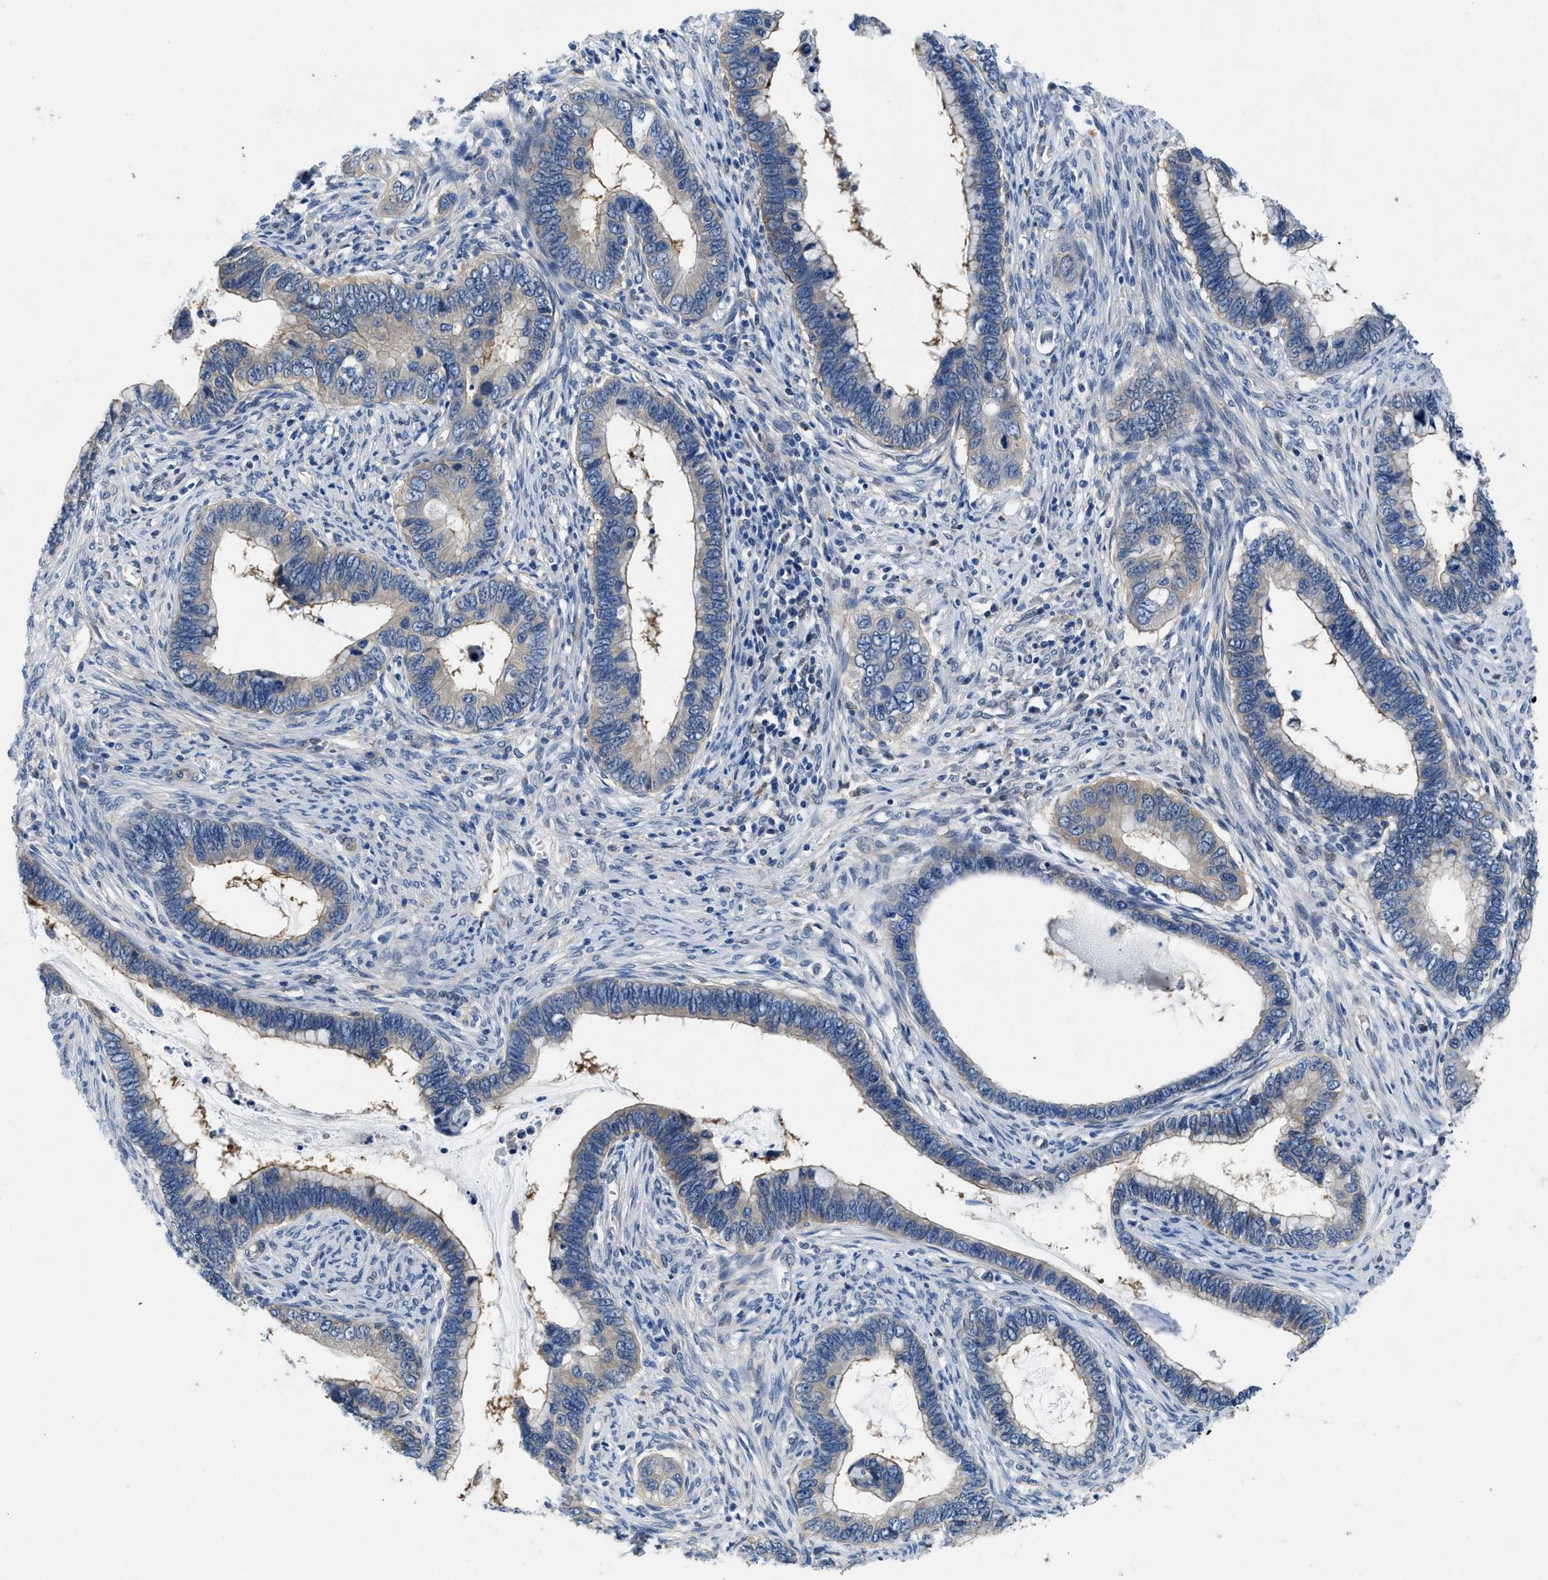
{"staining": {"intensity": "negative", "quantity": "none", "location": "none"}, "tissue": "cervical cancer", "cell_type": "Tumor cells", "image_type": "cancer", "snomed": [{"axis": "morphology", "description": "Adenocarcinoma, NOS"}, {"axis": "topography", "description": "Cervix"}], "caption": "DAB (3,3'-diaminobenzidine) immunohistochemical staining of cervical cancer (adenocarcinoma) reveals no significant staining in tumor cells.", "gene": "COPS2", "patient": {"sex": "female", "age": 44}}